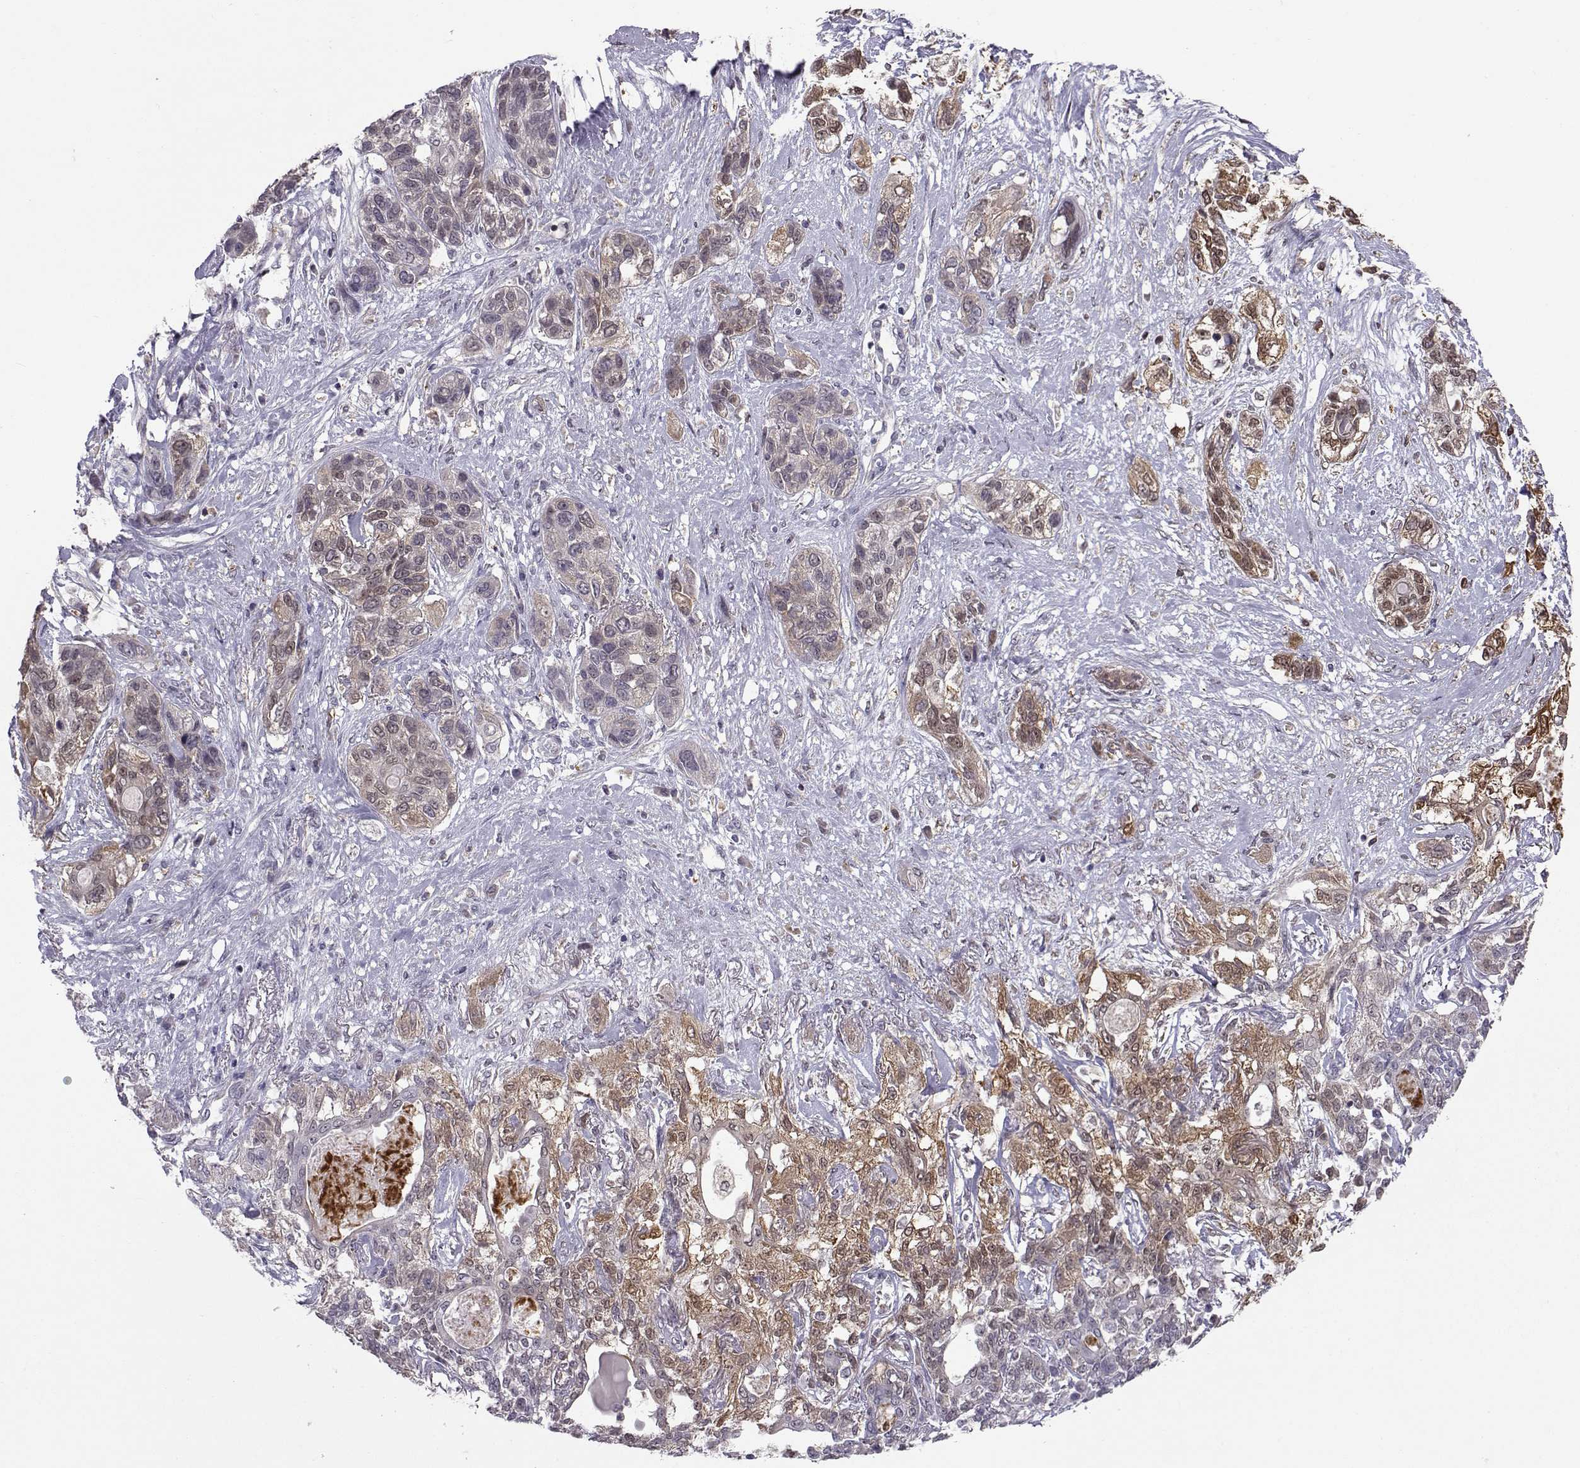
{"staining": {"intensity": "weak", "quantity": "25%-75%", "location": "cytoplasmic/membranous,nuclear"}, "tissue": "lung cancer", "cell_type": "Tumor cells", "image_type": "cancer", "snomed": [{"axis": "morphology", "description": "Squamous cell carcinoma, NOS"}, {"axis": "topography", "description": "Lung"}], "caption": "Immunohistochemistry (IHC) (DAB (3,3'-diaminobenzidine)) staining of lung cancer displays weak cytoplasmic/membranous and nuclear protein expression in about 25%-75% of tumor cells.", "gene": "NCAM2", "patient": {"sex": "female", "age": 70}}